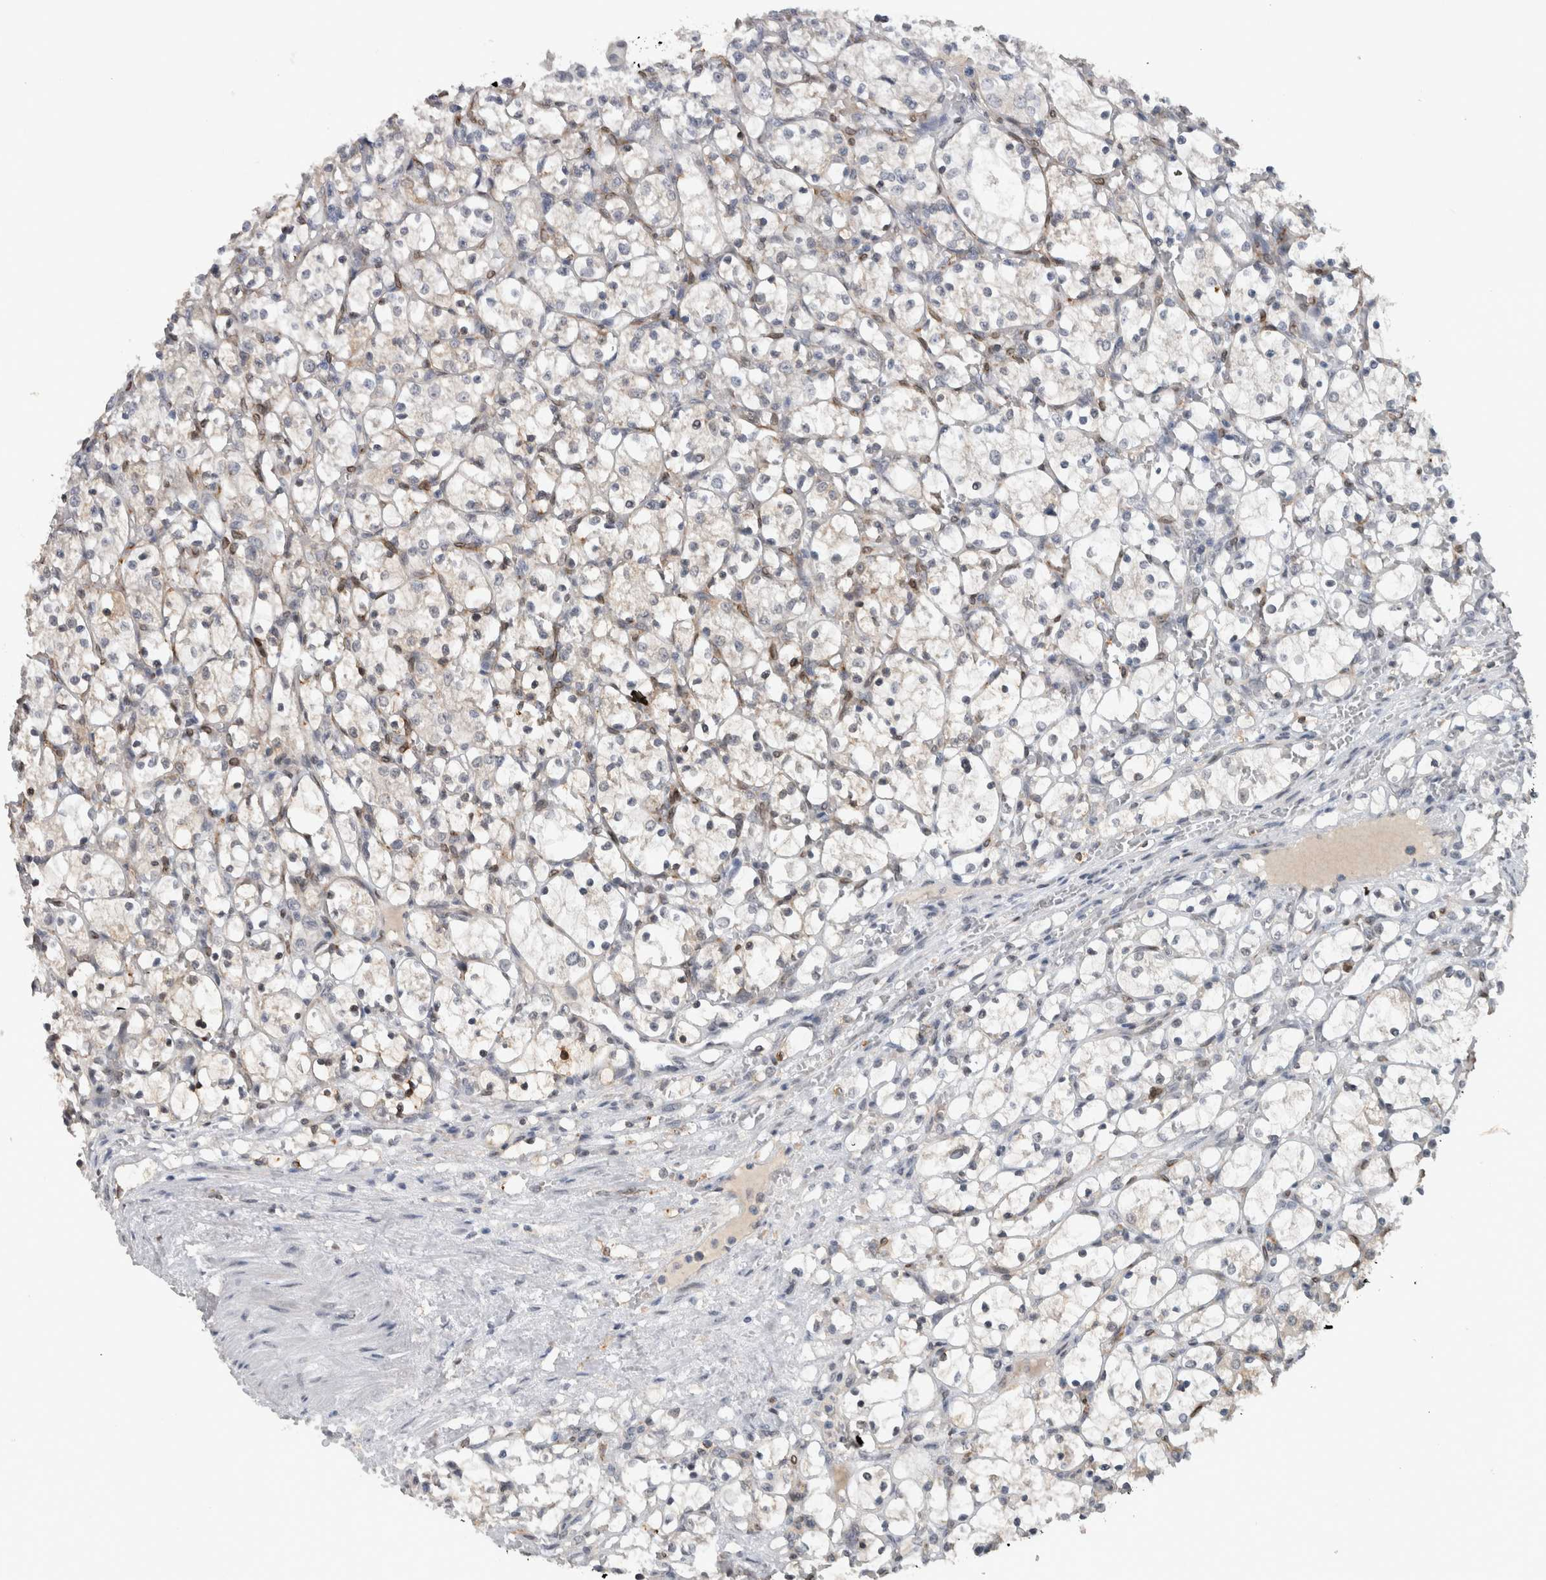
{"staining": {"intensity": "weak", "quantity": "<25%", "location": "cytoplasmic/membranous"}, "tissue": "renal cancer", "cell_type": "Tumor cells", "image_type": "cancer", "snomed": [{"axis": "morphology", "description": "Adenocarcinoma, NOS"}, {"axis": "topography", "description": "Kidney"}], "caption": "Tumor cells are negative for brown protein staining in adenocarcinoma (renal). (Brightfield microscopy of DAB (3,3'-diaminobenzidine) immunohistochemistry at high magnification).", "gene": "PRXL2A", "patient": {"sex": "female", "age": 69}}